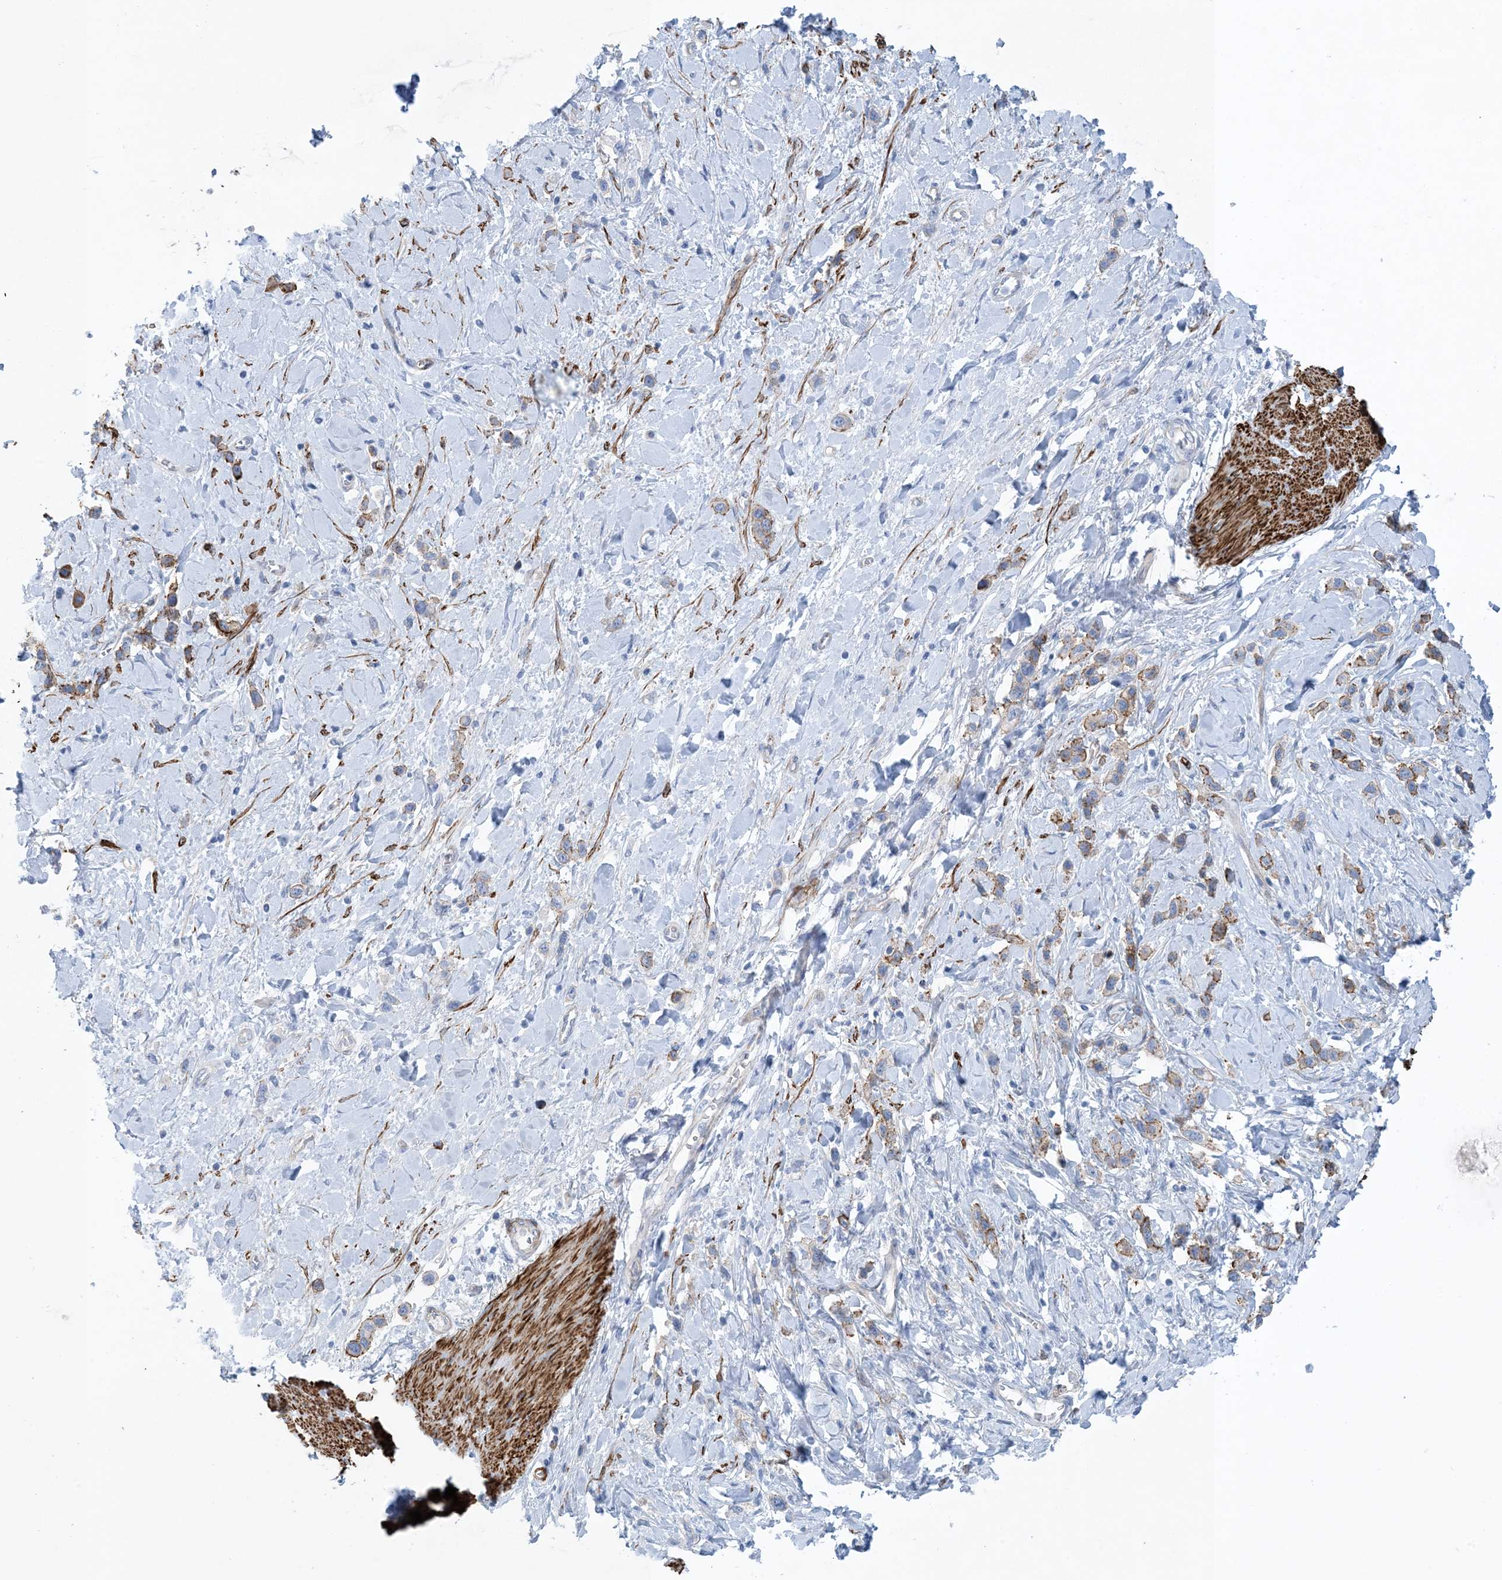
{"staining": {"intensity": "moderate", "quantity": "<25%", "location": "cytoplasmic/membranous"}, "tissue": "stomach cancer", "cell_type": "Tumor cells", "image_type": "cancer", "snomed": [{"axis": "morphology", "description": "Normal tissue, NOS"}, {"axis": "morphology", "description": "Adenocarcinoma, NOS"}, {"axis": "topography", "description": "Stomach, upper"}, {"axis": "topography", "description": "Stomach"}], "caption": "Immunohistochemical staining of stomach cancer shows moderate cytoplasmic/membranous protein positivity in approximately <25% of tumor cells.", "gene": "SHANK1", "patient": {"sex": "female", "age": 65}}